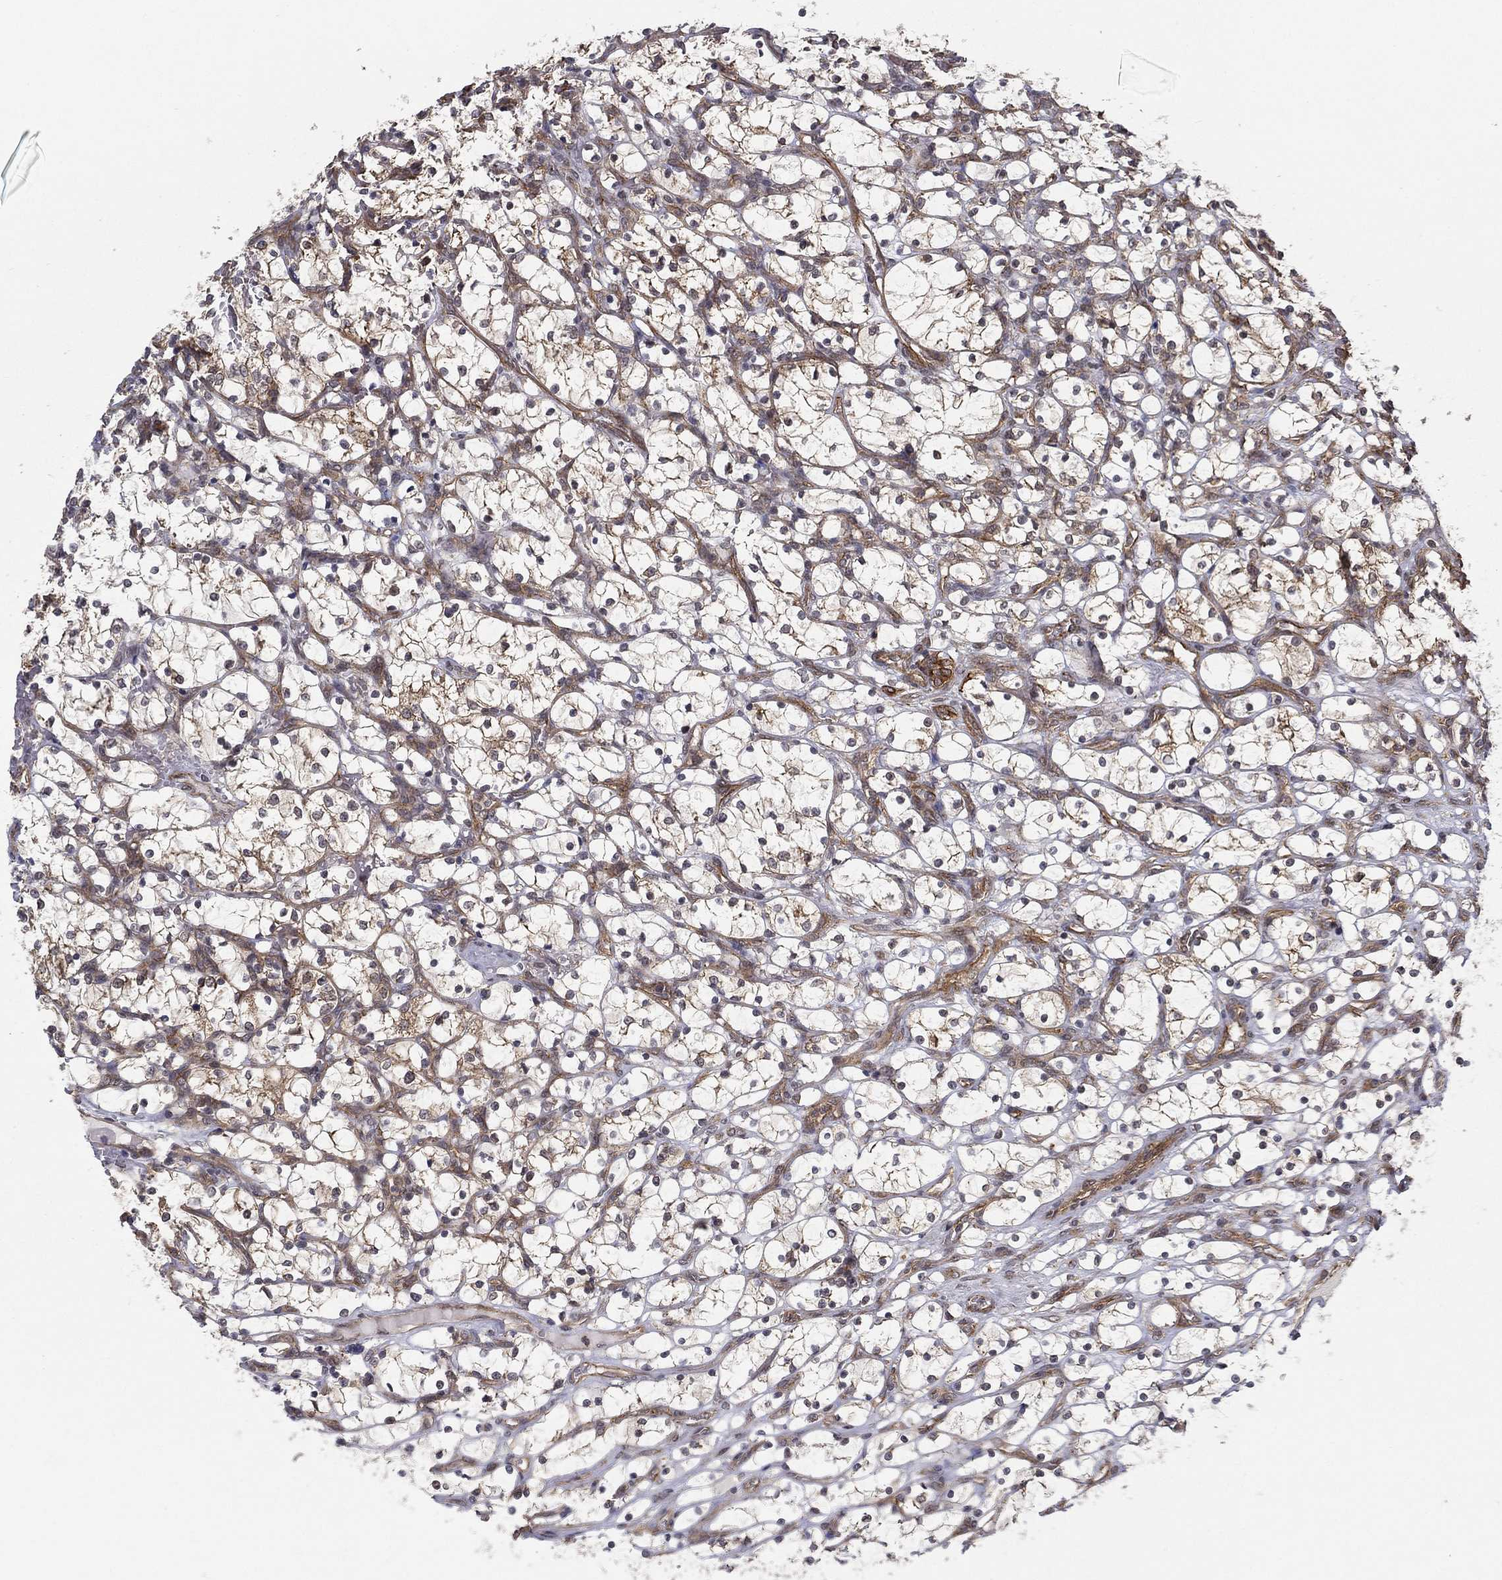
{"staining": {"intensity": "moderate", "quantity": "<25%", "location": "cytoplasmic/membranous"}, "tissue": "renal cancer", "cell_type": "Tumor cells", "image_type": "cancer", "snomed": [{"axis": "morphology", "description": "Adenocarcinoma, NOS"}, {"axis": "topography", "description": "Kidney"}], "caption": "Immunohistochemical staining of renal adenocarcinoma shows low levels of moderate cytoplasmic/membranous protein positivity in approximately <25% of tumor cells.", "gene": "UACA", "patient": {"sex": "female", "age": 69}}